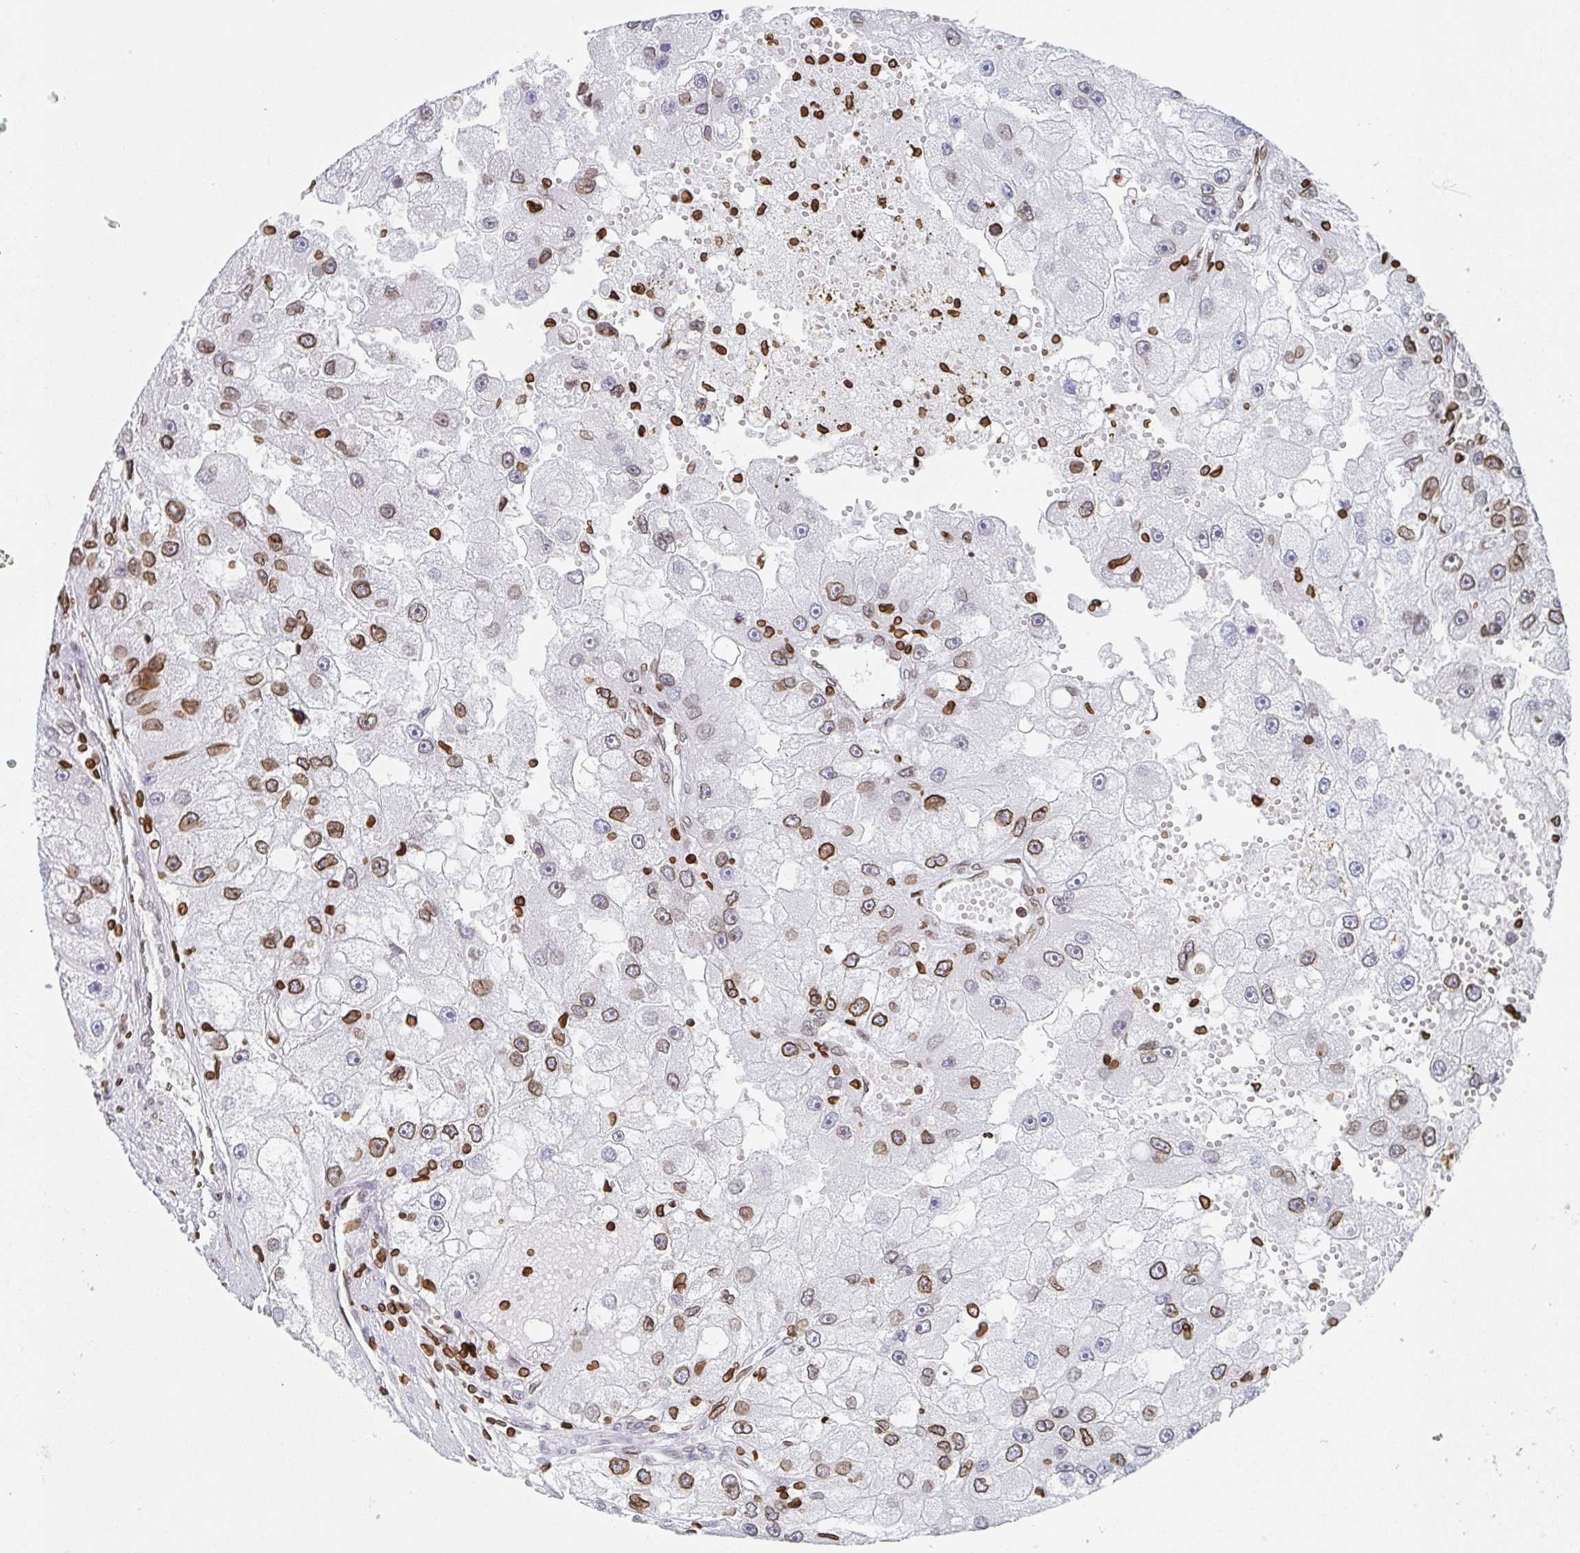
{"staining": {"intensity": "moderate", "quantity": "25%-75%", "location": "cytoplasmic/membranous,nuclear"}, "tissue": "renal cancer", "cell_type": "Tumor cells", "image_type": "cancer", "snomed": [{"axis": "morphology", "description": "Adenocarcinoma, NOS"}, {"axis": "topography", "description": "Kidney"}], "caption": "Human renal cancer stained for a protein (brown) displays moderate cytoplasmic/membranous and nuclear positive staining in approximately 25%-75% of tumor cells.", "gene": "BTBD7", "patient": {"sex": "male", "age": 63}}